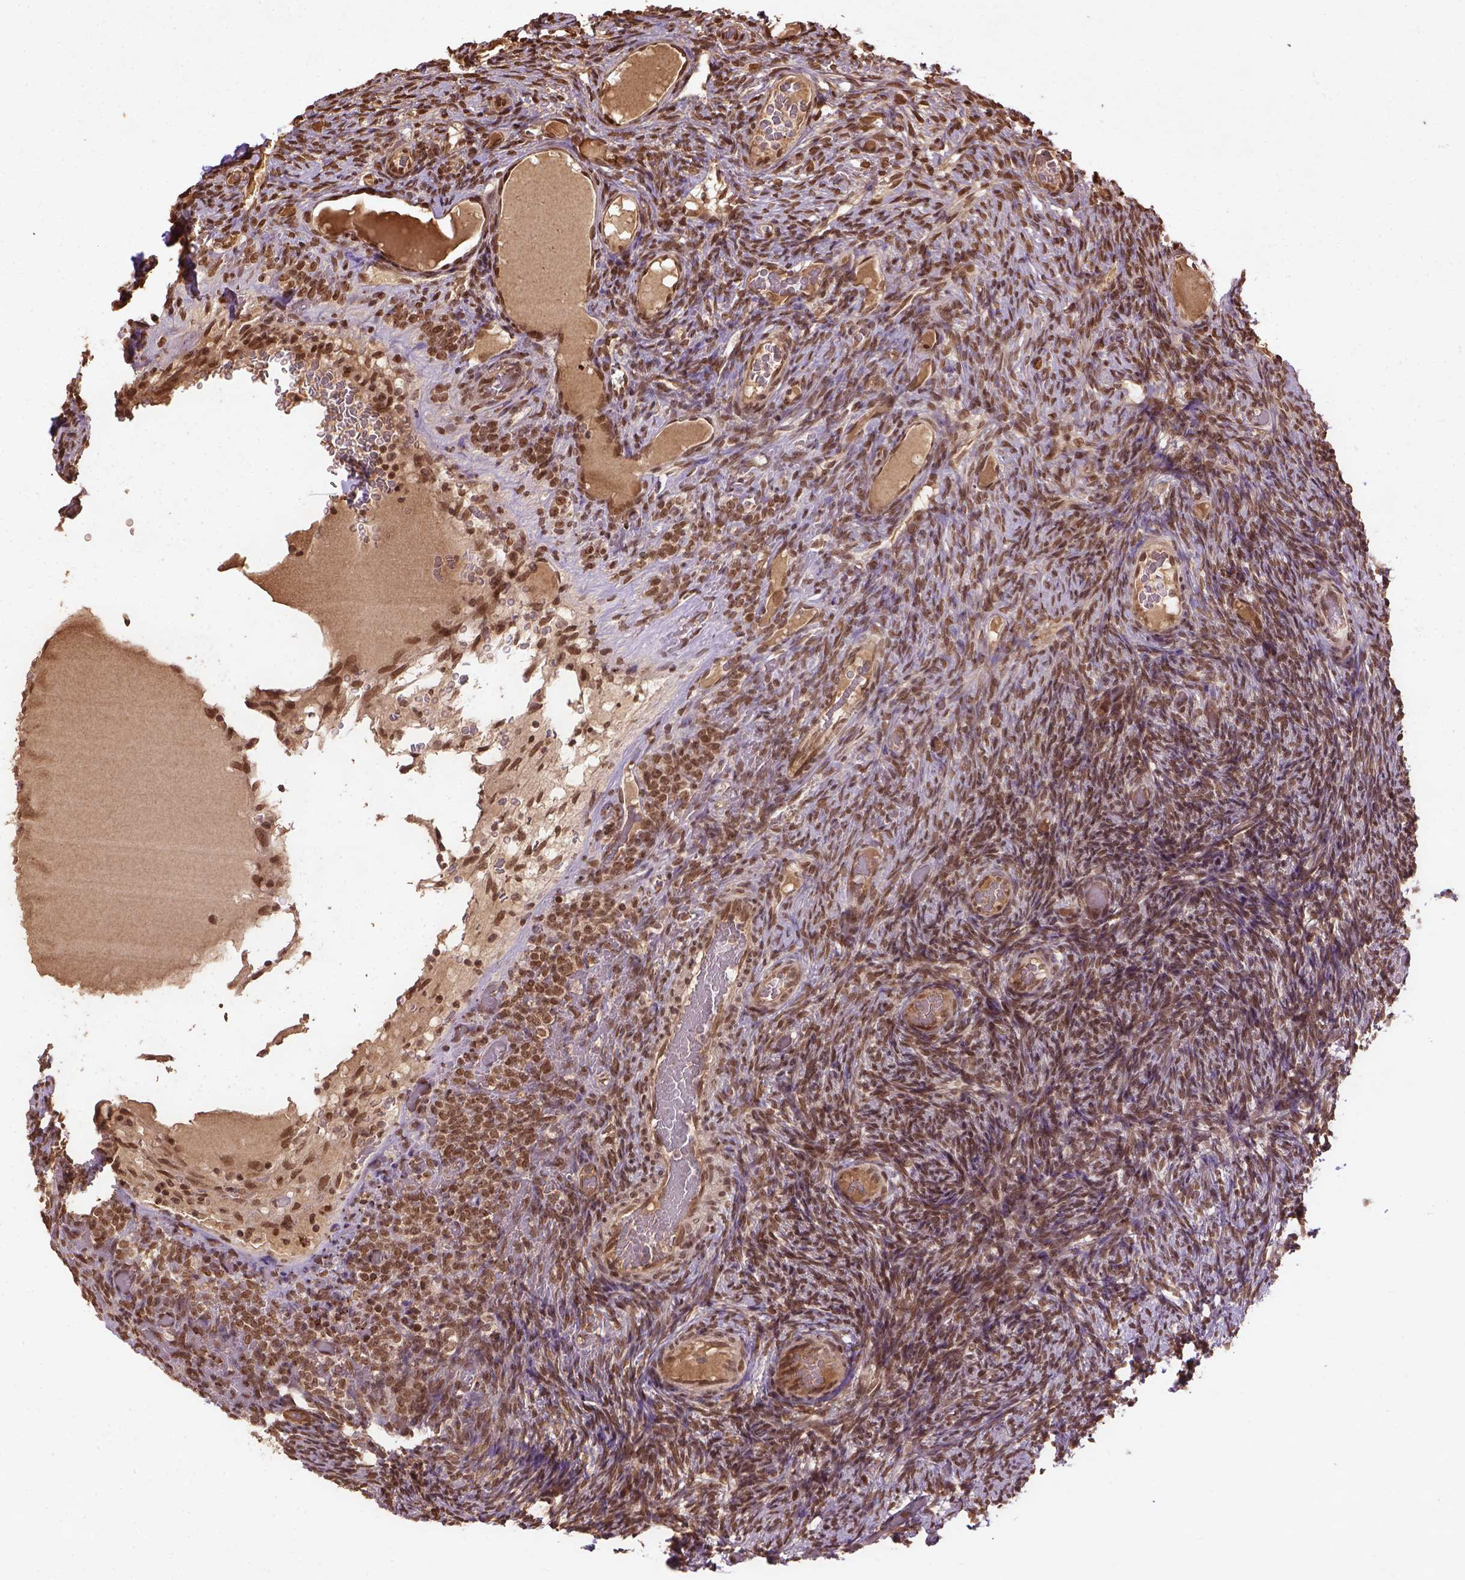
{"staining": {"intensity": "weak", "quantity": ">75%", "location": "nuclear"}, "tissue": "ovary", "cell_type": "Follicle cells", "image_type": "normal", "snomed": [{"axis": "morphology", "description": "Normal tissue, NOS"}, {"axis": "topography", "description": "Ovary"}], "caption": "Immunohistochemistry (IHC) image of unremarkable ovary: ovary stained using IHC shows low levels of weak protein expression localized specifically in the nuclear of follicle cells, appearing as a nuclear brown color.", "gene": "BANF1", "patient": {"sex": "female", "age": 34}}